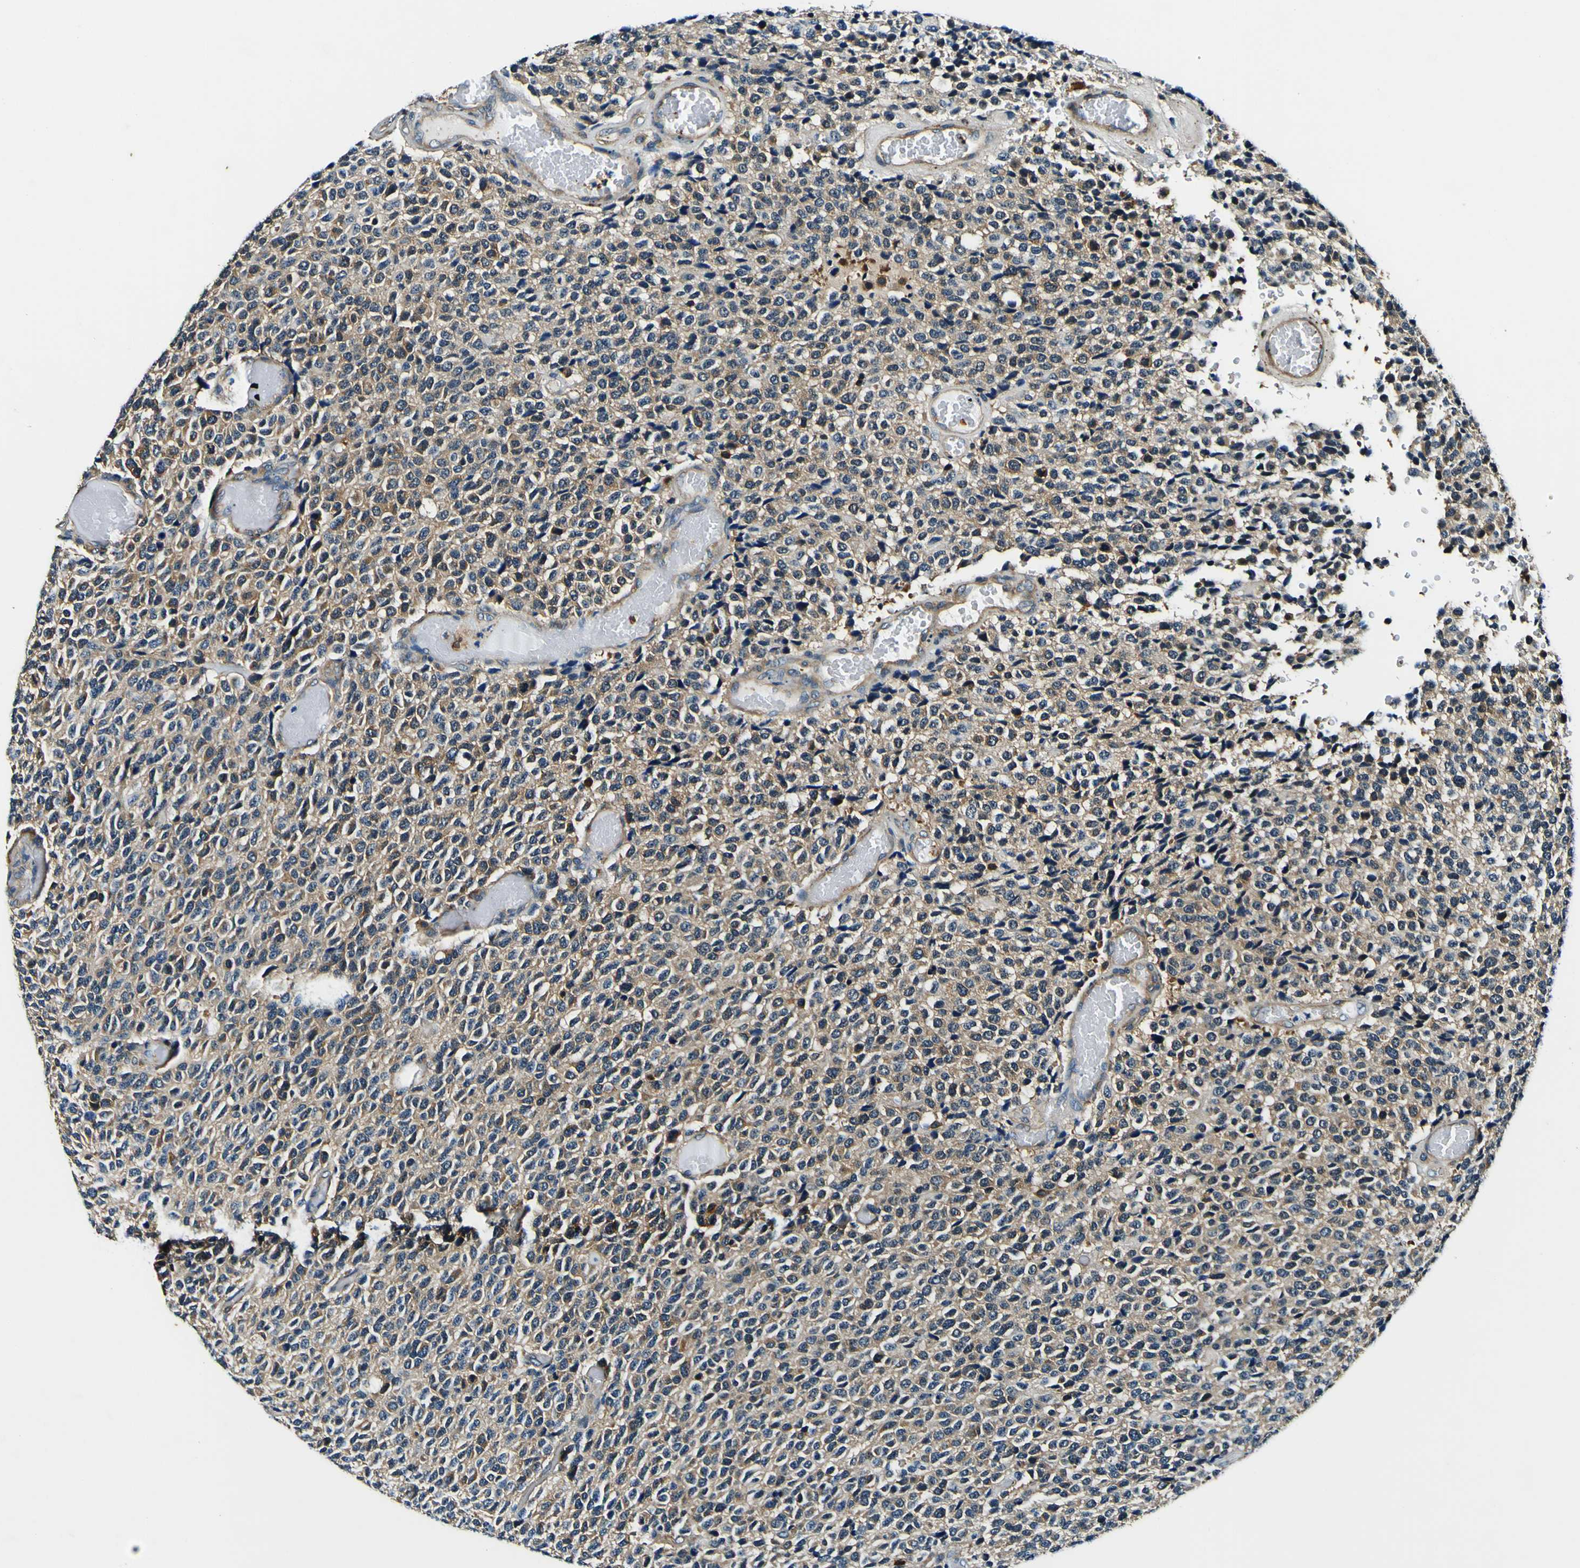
{"staining": {"intensity": "weak", "quantity": ">75%", "location": "cytoplasmic/membranous"}, "tissue": "glioma", "cell_type": "Tumor cells", "image_type": "cancer", "snomed": [{"axis": "morphology", "description": "Glioma, malignant, High grade"}, {"axis": "topography", "description": "pancreas cauda"}], "caption": "IHC of human glioma demonstrates low levels of weak cytoplasmic/membranous positivity in about >75% of tumor cells.", "gene": "RHOT2", "patient": {"sex": "male", "age": 60}}